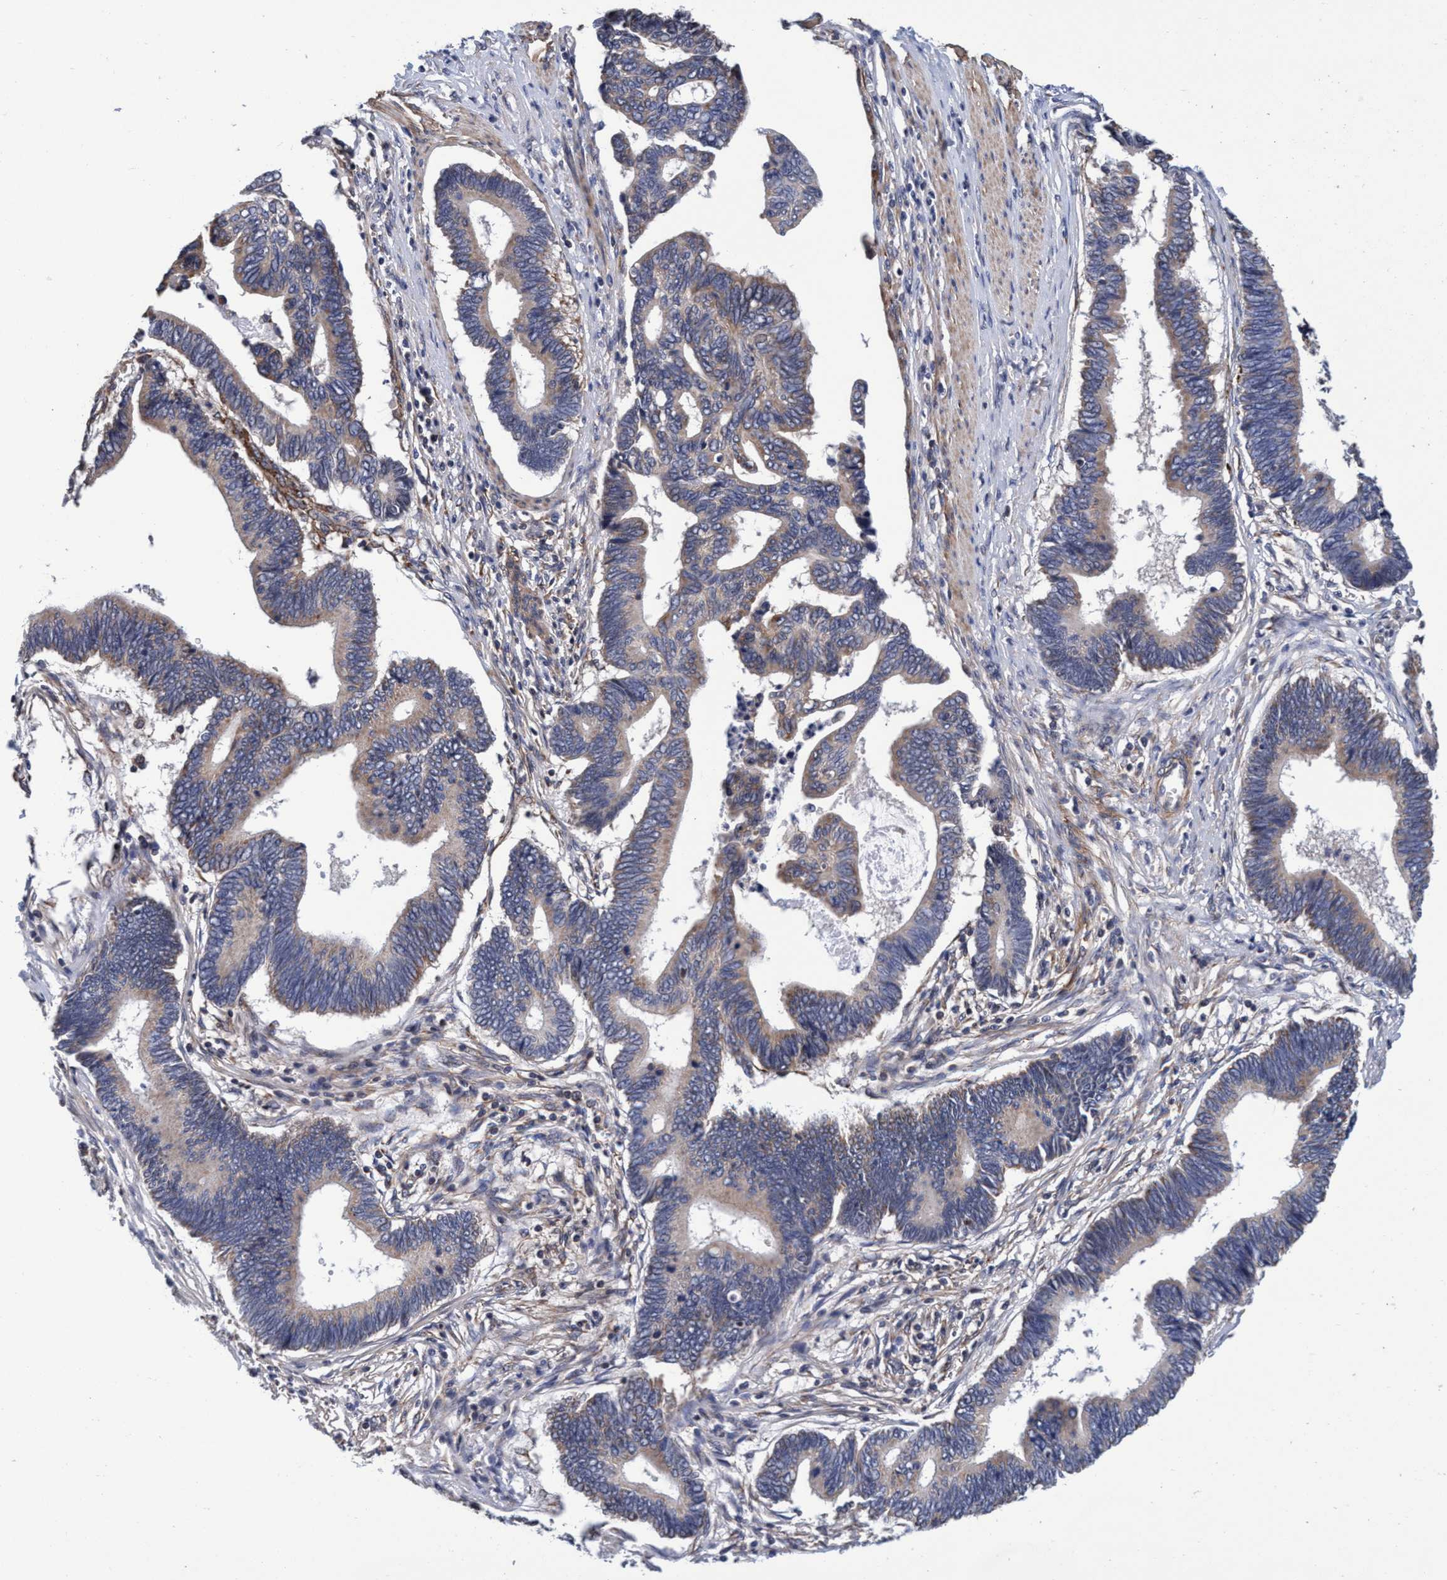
{"staining": {"intensity": "moderate", "quantity": "25%-75%", "location": "cytoplasmic/membranous"}, "tissue": "pancreatic cancer", "cell_type": "Tumor cells", "image_type": "cancer", "snomed": [{"axis": "morphology", "description": "Adenocarcinoma, NOS"}, {"axis": "topography", "description": "Pancreas"}], "caption": "Immunohistochemical staining of adenocarcinoma (pancreatic) shows moderate cytoplasmic/membranous protein positivity in approximately 25%-75% of tumor cells.", "gene": "CALCOCO2", "patient": {"sex": "female", "age": 70}}